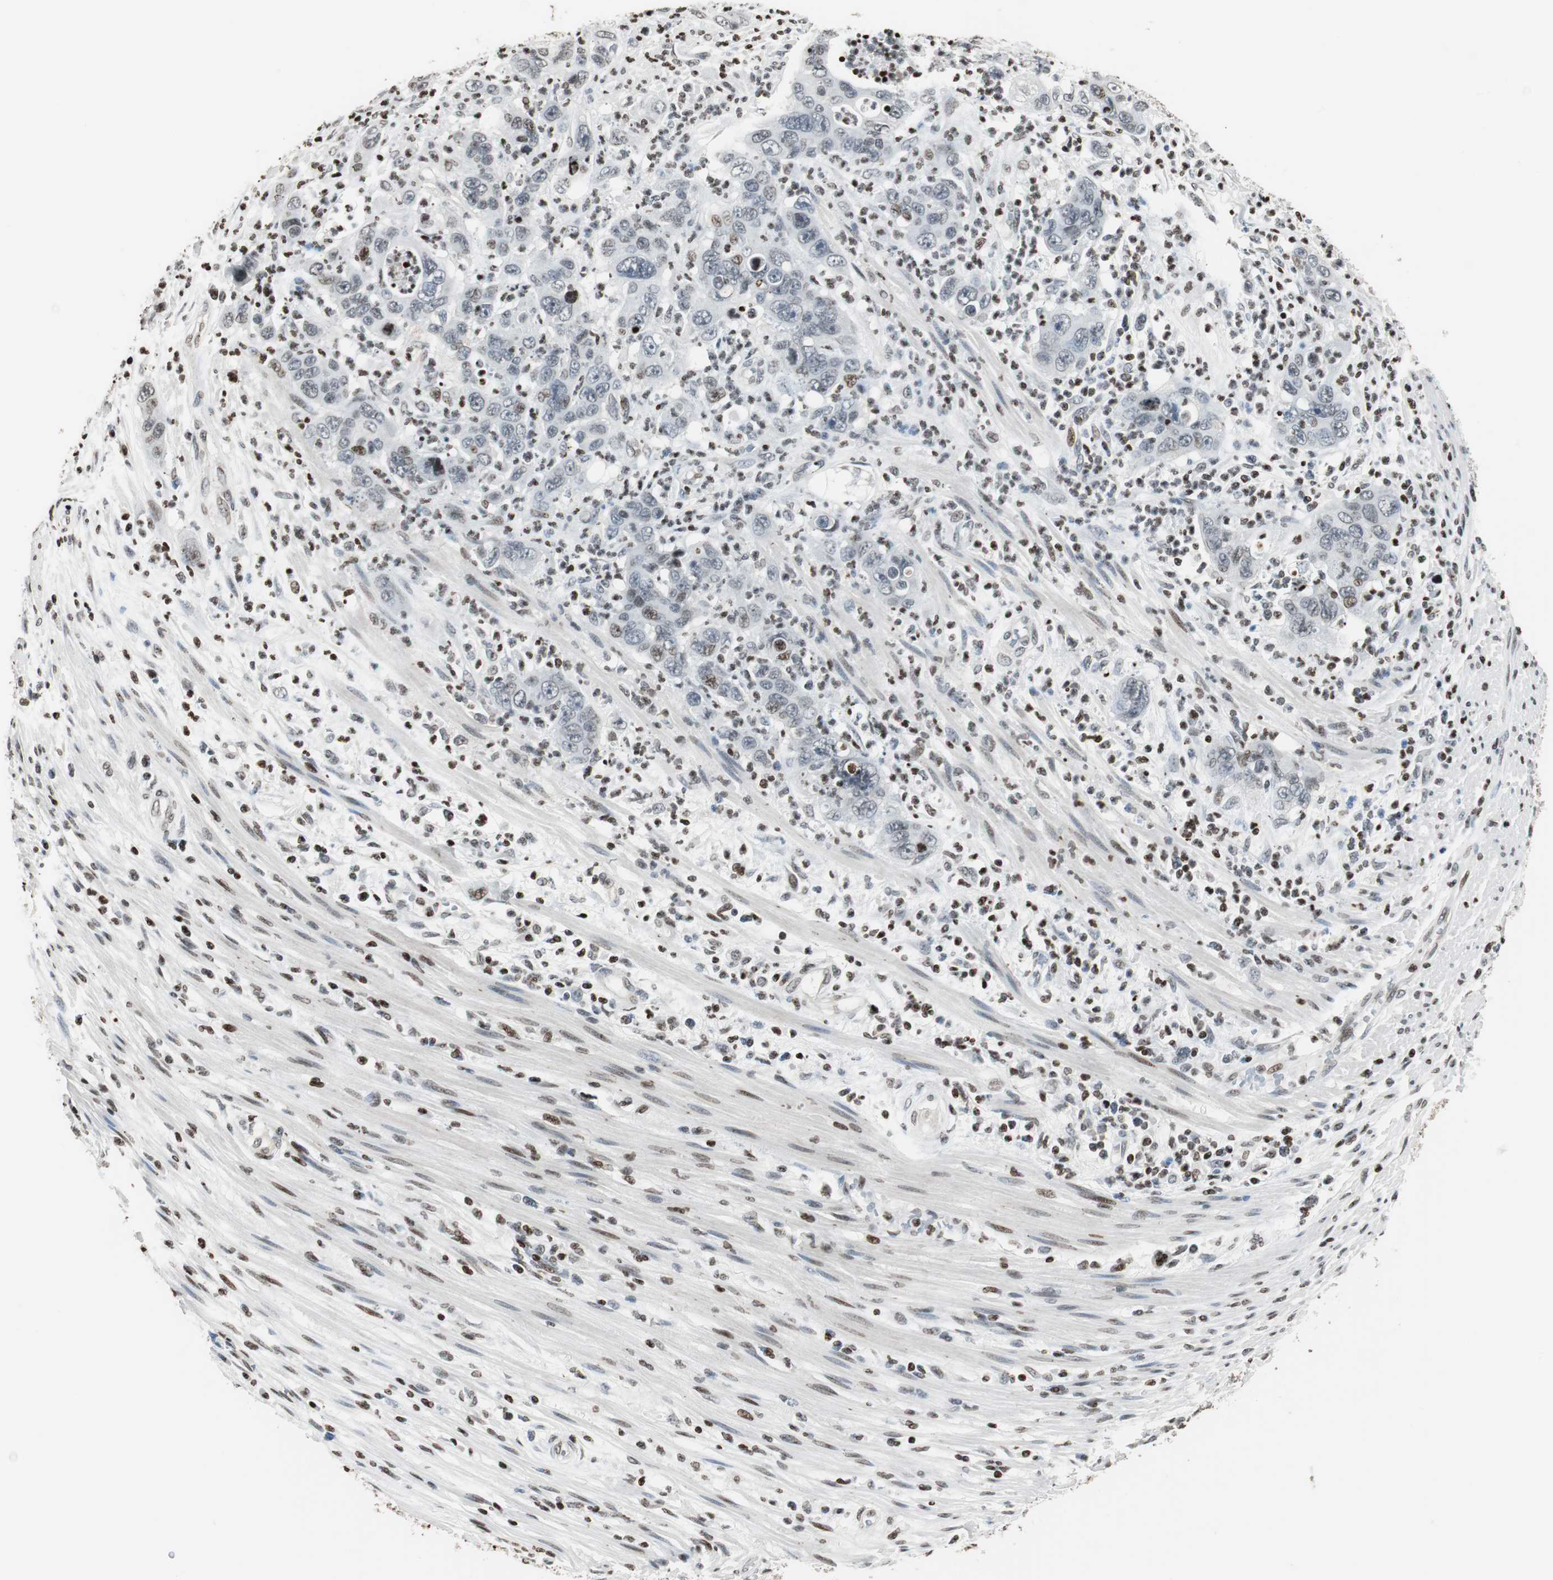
{"staining": {"intensity": "moderate", "quantity": "<25%", "location": "nuclear"}, "tissue": "pancreatic cancer", "cell_type": "Tumor cells", "image_type": "cancer", "snomed": [{"axis": "morphology", "description": "Adenocarcinoma, NOS"}, {"axis": "topography", "description": "Pancreas"}], "caption": "Pancreatic adenocarcinoma stained for a protein (brown) demonstrates moderate nuclear positive positivity in about <25% of tumor cells.", "gene": "PAXIP1", "patient": {"sex": "female", "age": 71}}